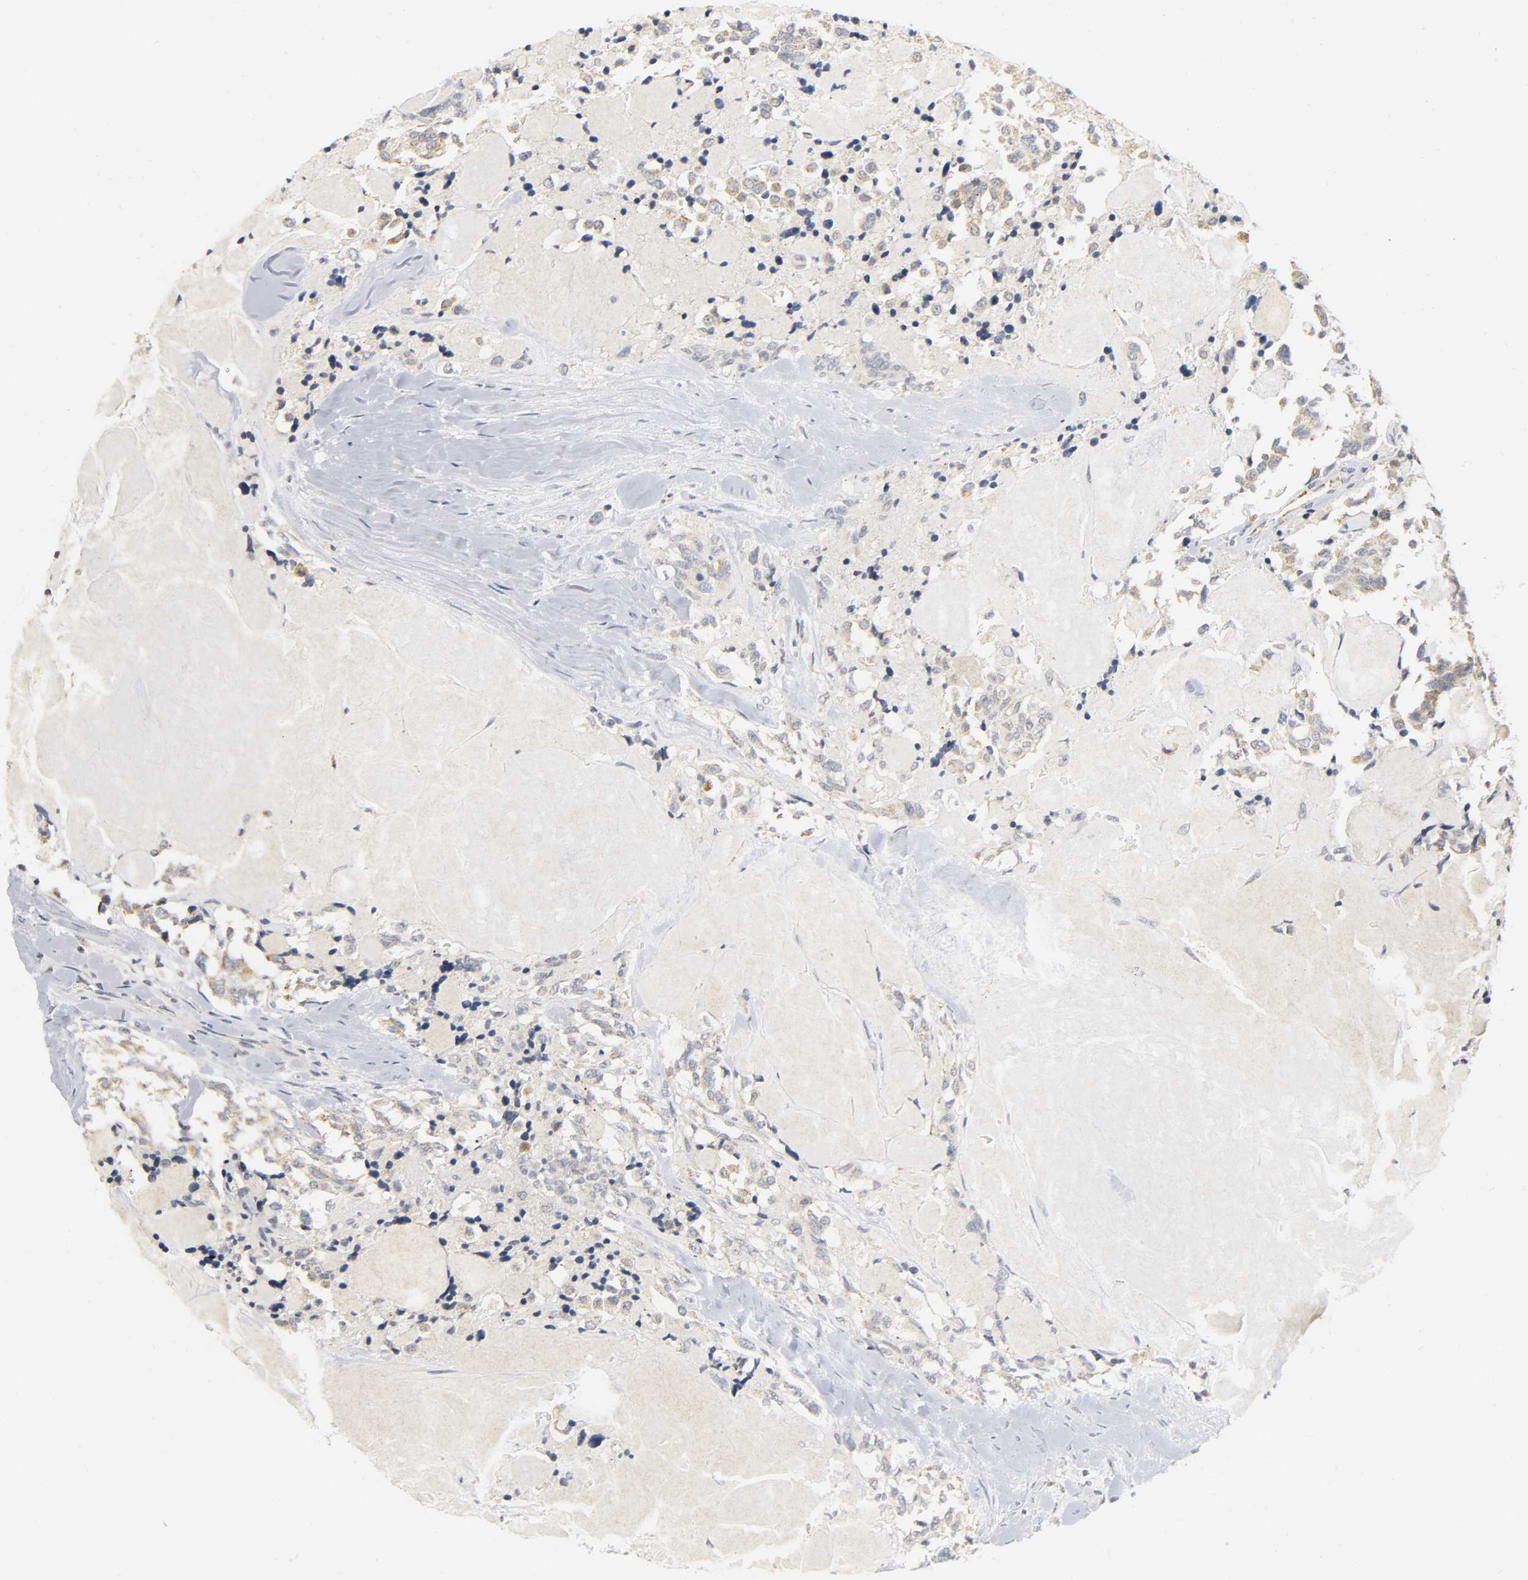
{"staining": {"intensity": "weak", "quantity": ">75%", "location": "cytoplasmic/membranous"}, "tissue": "thyroid cancer", "cell_type": "Tumor cells", "image_type": "cancer", "snomed": [{"axis": "morphology", "description": "Carcinoma, NOS"}, {"axis": "morphology", "description": "Carcinoid, malignant, NOS"}, {"axis": "topography", "description": "Thyroid gland"}], "caption": "IHC image of neoplastic tissue: thyroid malignant carcinoid stained using immunohistochemistry exhibits low levels of weak protein expression localized specifically in the cytoplasmic/membranous of tumor cells, appearing as a cytoplasmic/membranous brown color.", "gene": "NRP1", "patient": {"sex": "male", "age": 33}}